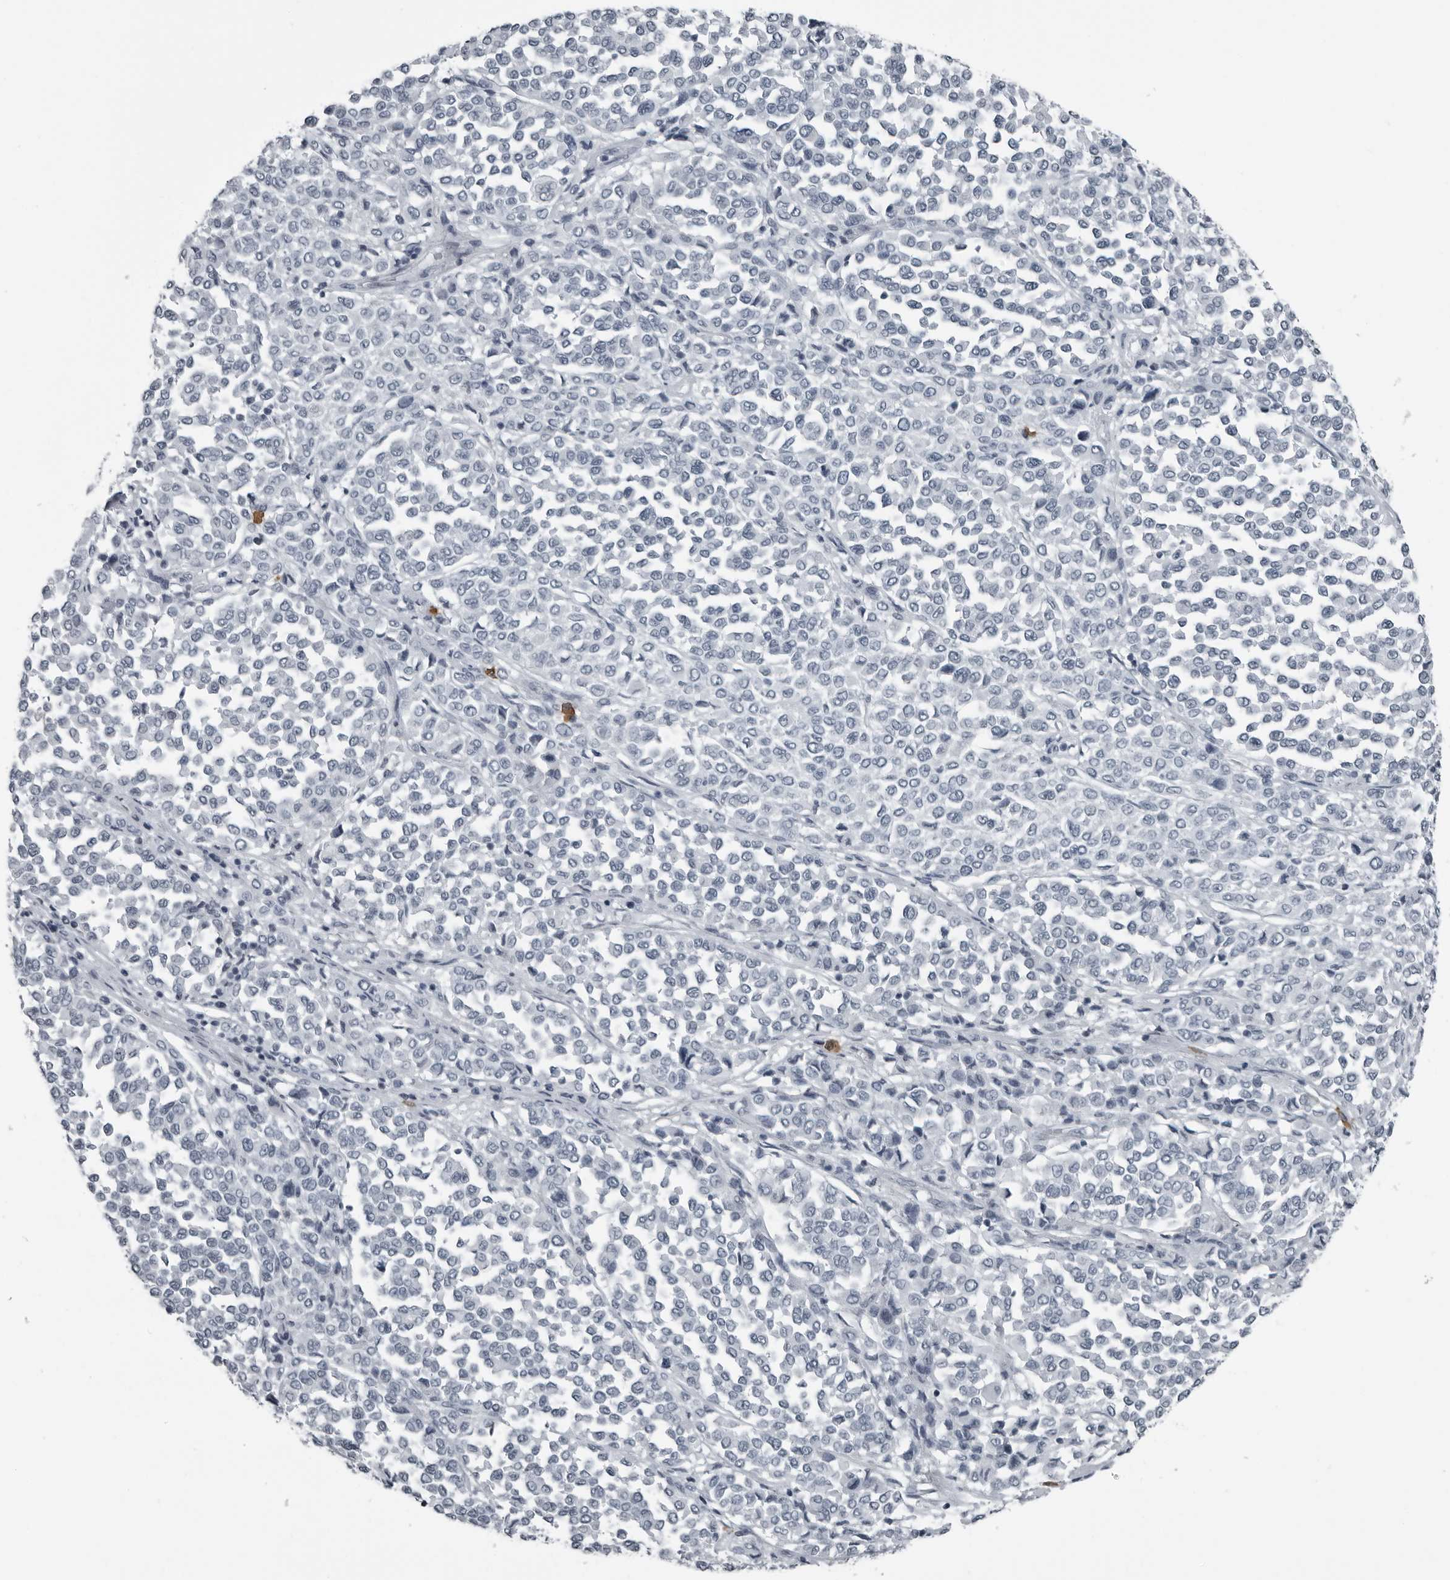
{"staining": {"intensity": "negative", "quantity": "none", "location": "none"}, "tissue": "melanoma", "cell_type": "Tumor cells", "image_type": "cancer", "snomed": [{"axis": "morphology", "description": "Malignant melanoma, Metastatic site"}, {"axis": "topography", "description": "Pancreas"}], "caption": "IHC image of human malignant melanoma (metastatic site) stained for a protein (brown), which reveals no expression in tumor cells. The staining was performed using DAB to visualize the protein expression in brown, while the nuclei were stained in blue with hematoxylin (Magnification: 20x).", "gene": "RTCA", "patient": {"sex": "female", "age": 30}}